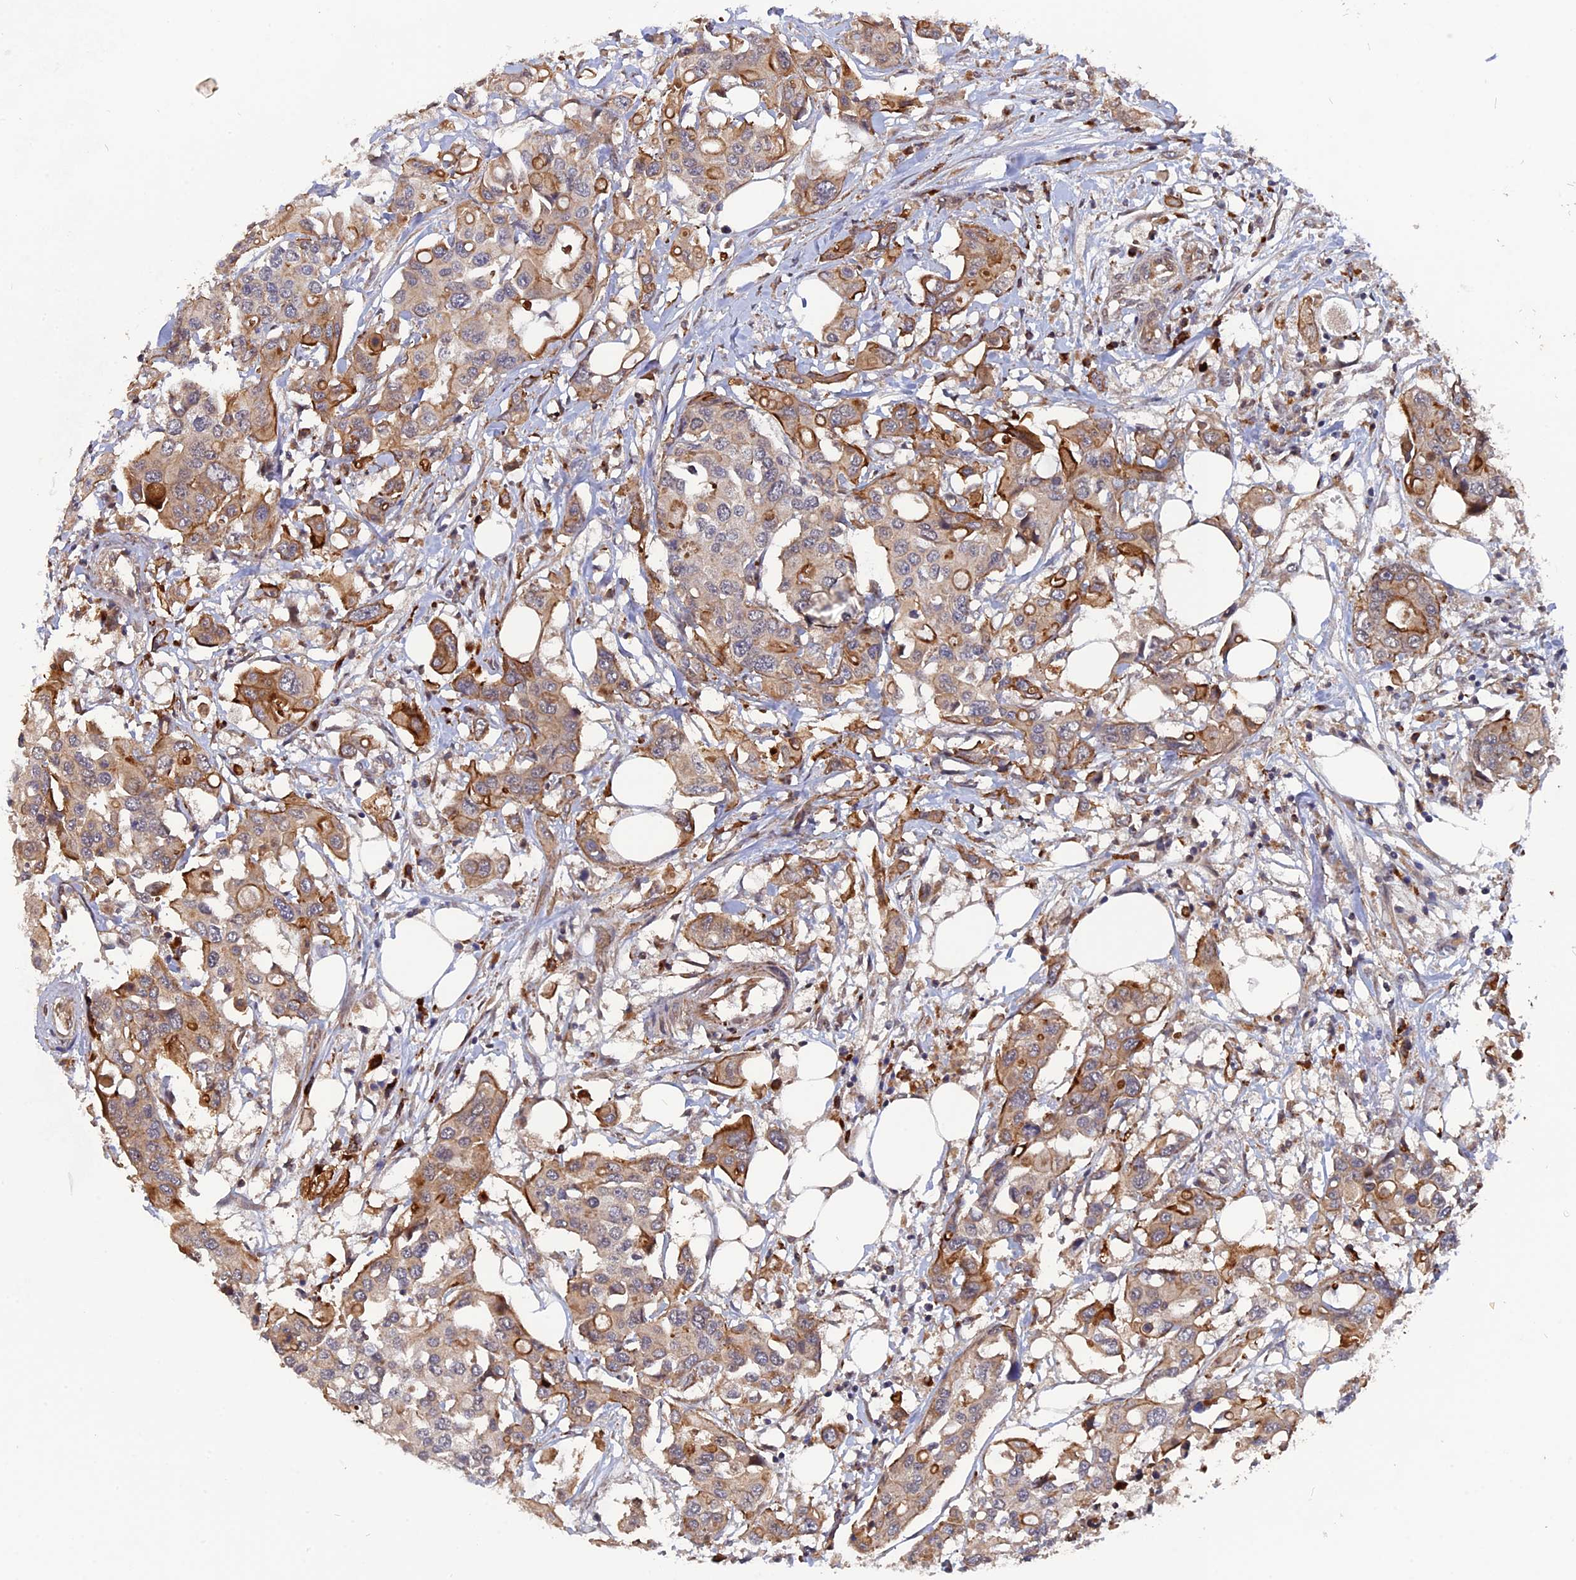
{"staining": {"intensity": "moderate", "quantity": "25%-75%", "location": "cytoplasmic/membranous"}, "tissue": "colorectal cancer", "cell_type": "Tumor cells", "image_type": "cancer", "snomed": [{"axis": "morphology", "description": "Adenocarcinoma, NOS"}, {"axis": "topography", "description": "Colon"}], "caption": "Adenocarcinoma (colorectal) stained with a brown dye exhibits moderate cytoplasmic/membranous positive staining in approximately 25%-75% of tumor cells.", "gene": "NOSIP", "patient": {"sex": "male", "age": 77}}